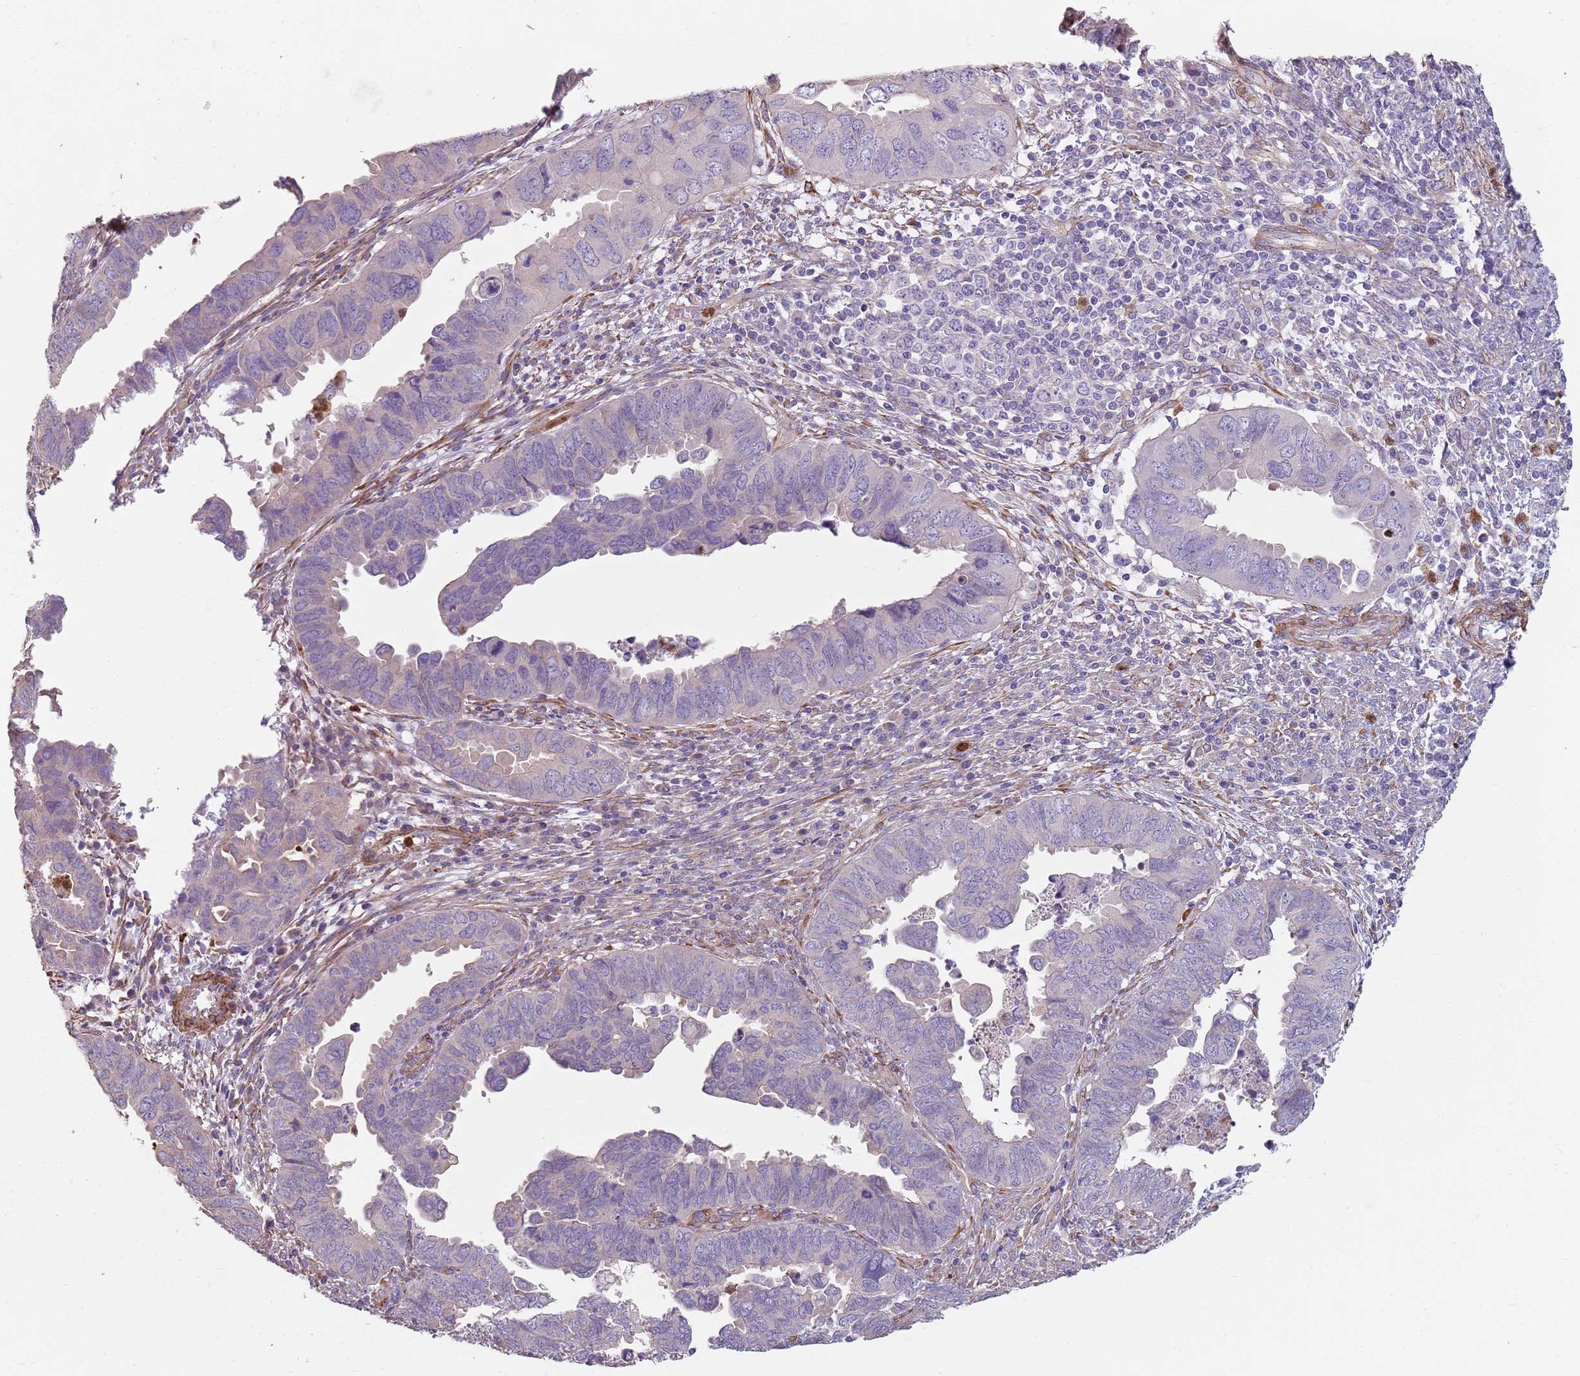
{"staining": {"intensity": "negative", "quantity": "none", "location": "none"}, "tissue": "endometrial cancer", "cell_type": "Tumor cells", "image_type": "cancer", "snomed": [{"axis": "morphology", "description": "Adenocarcinoma, NOS"}, {"axis": "topography", "description": "Endometrium"}], "caption": "Immunohistochemistry (IHC) of adenocarcinoma (endometrial) demonstrates no staining in tumor cells. (DAB (3,3'-diaminobenzidine) immunohistochemistry with hematoxylin counter stain).", "gene": "PHLPP2", "patient": {"sex": "female", "age": 79}}